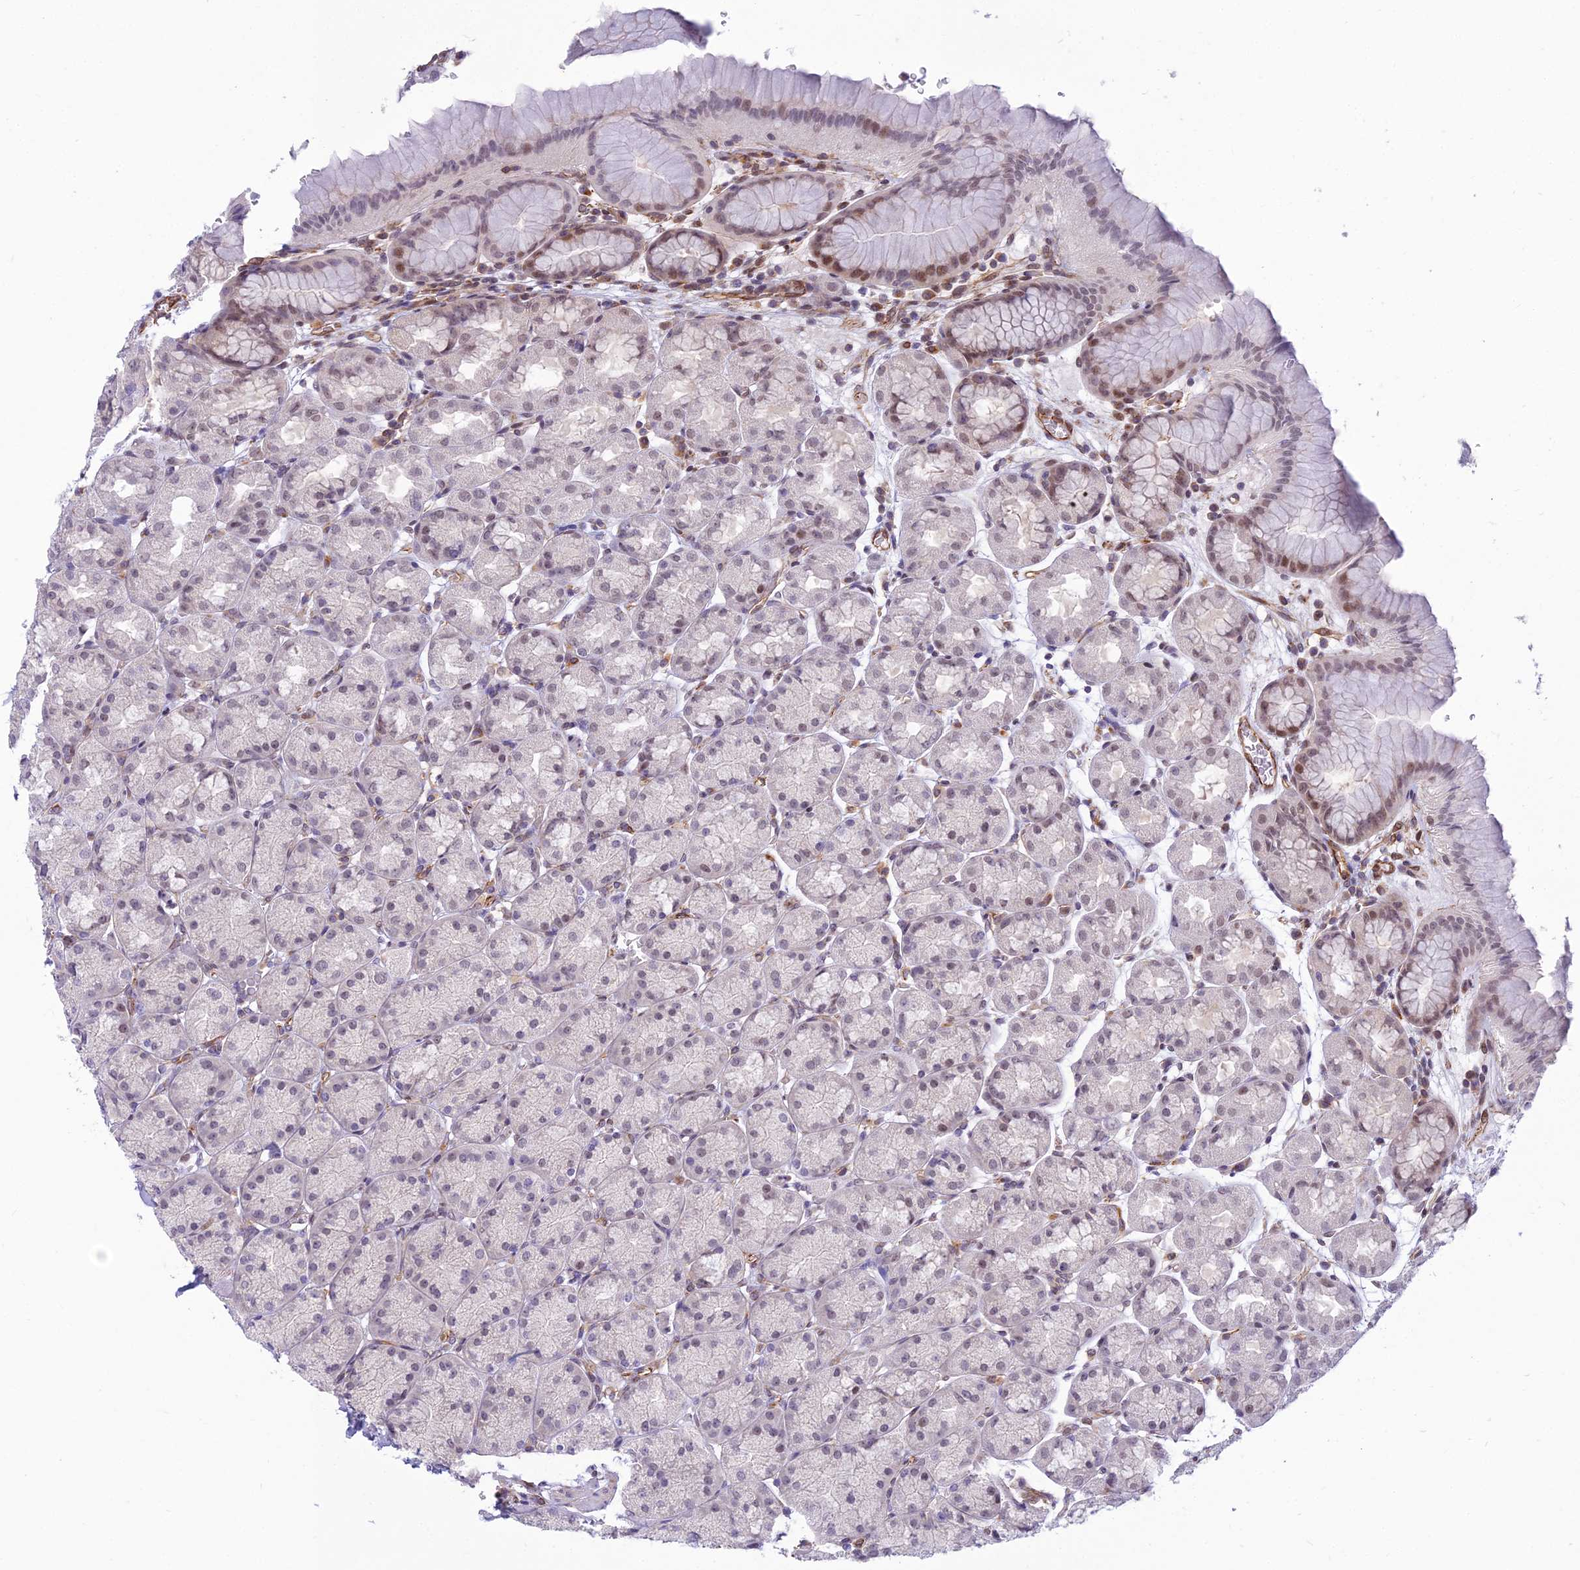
{"staining": {"intensity": "moderate", "quantity": "25%-75%", "location": "nuclear"}, "tissue": "stomach", "cell_type": "Glandular cells", "image_type": "normal", "snomed": [{"axis": "morphology", "description": "Normal tissue, NOS"}, {"axis": "topography", "description": "Stomach"}], "caption": "An image showing moderate nuclear staining in approximately 25%-75% of glandular cells in normal stomach, as visualized by brown immunohistochemical staining.", "gene": "SAPCD2", "patient": {"sex": "male", "age": 42}}